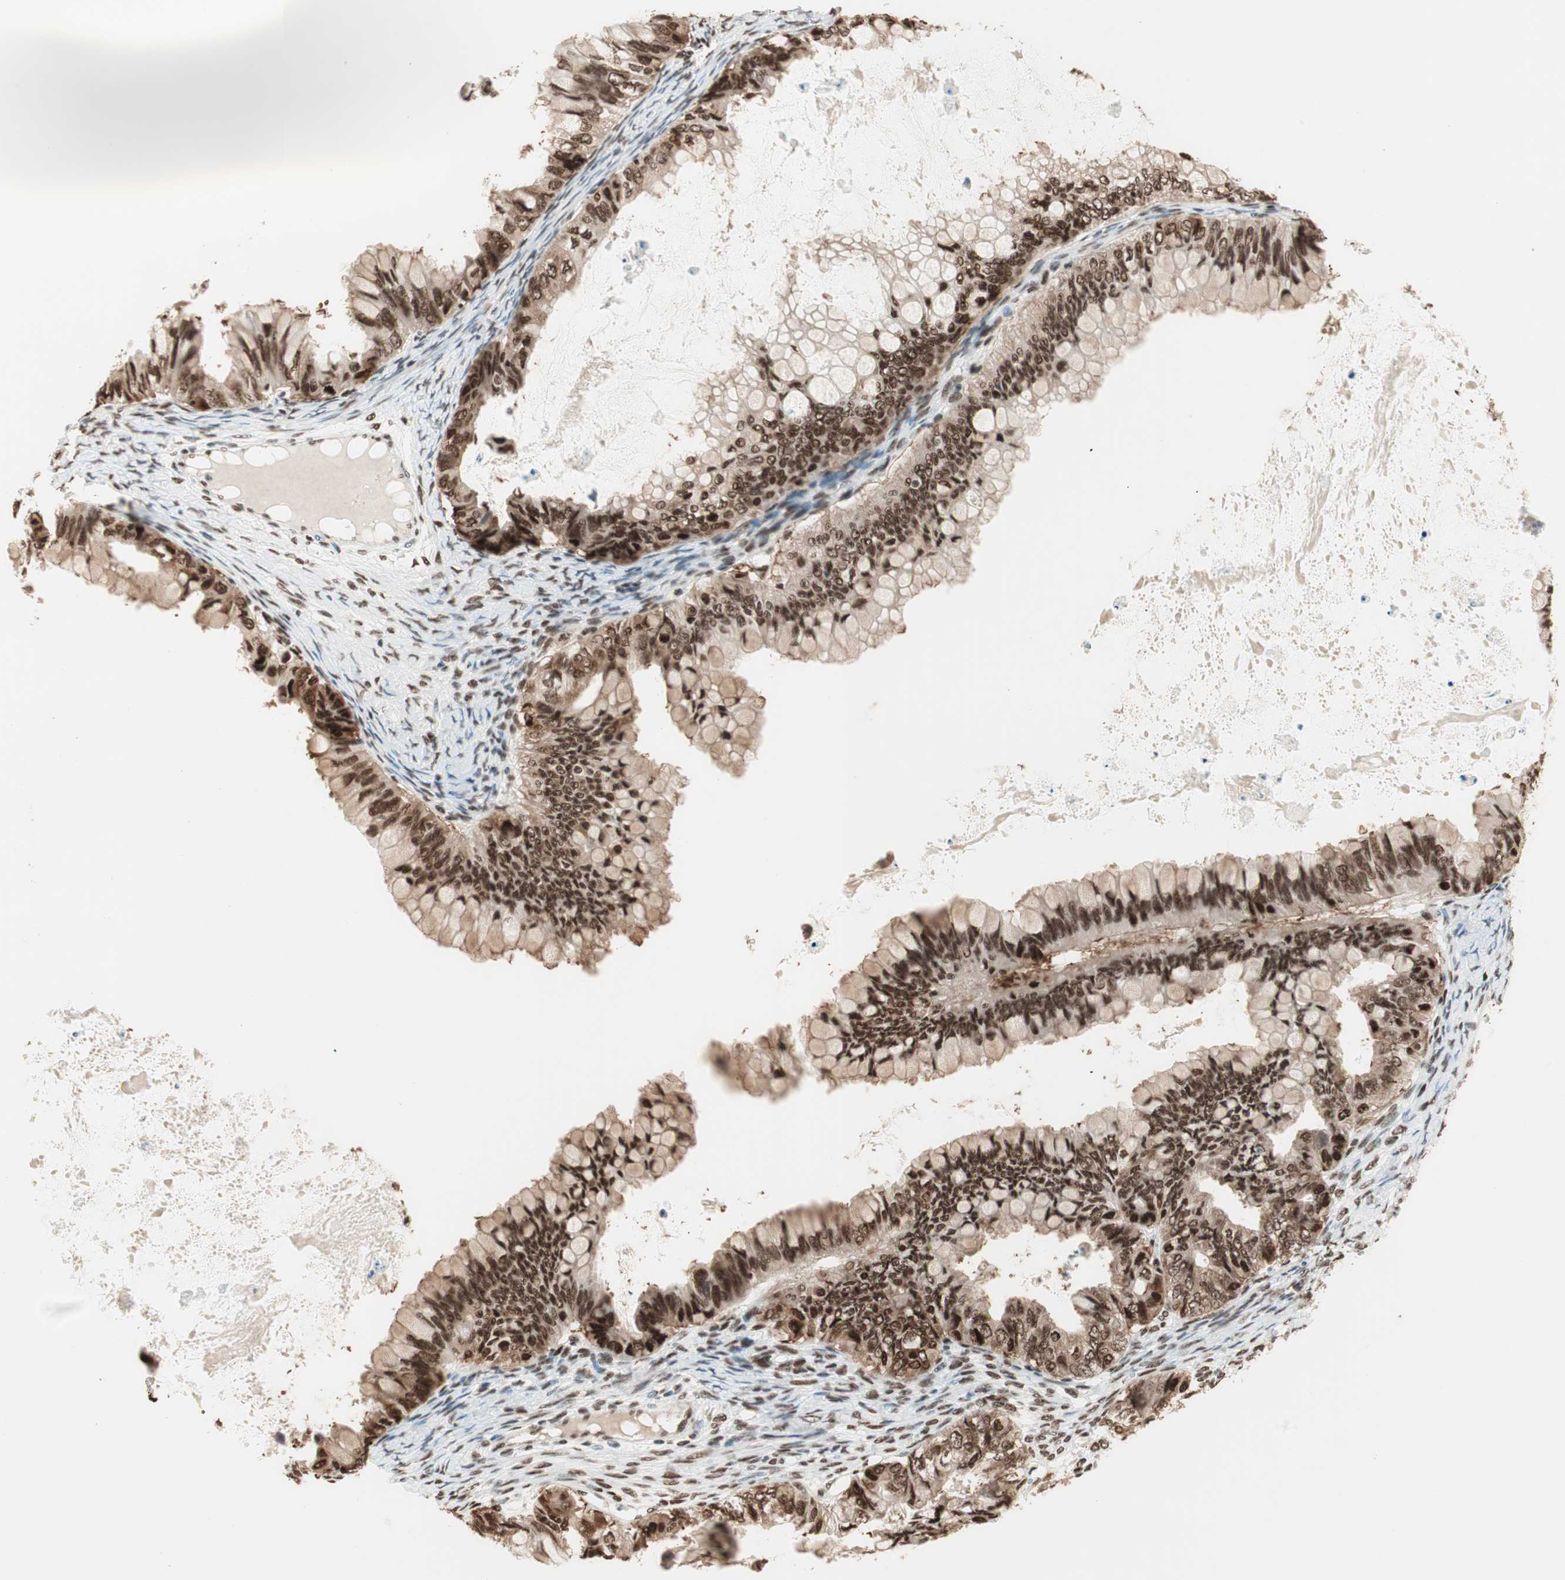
{"staining": {"intensity": "strong", "quantity": ">75%", "location": "nuclear"}, "tissue": "ovarian cancer", "cell_type": "Tumor cells", "image_type": "cancer", "snomed": [{"axis": "morphology", "description": "Cystadenocarcinoma, mucinous, NOS"}, {"axis": "topography", "description": "Ovary"}], "caption": "Strong nuclear staining for a protein is identified in approximately >75% of tumor cells of ovarian cancer using IHC.", "gene": "SMARCE1", "patient": {"sex": "female", "age": 80}}